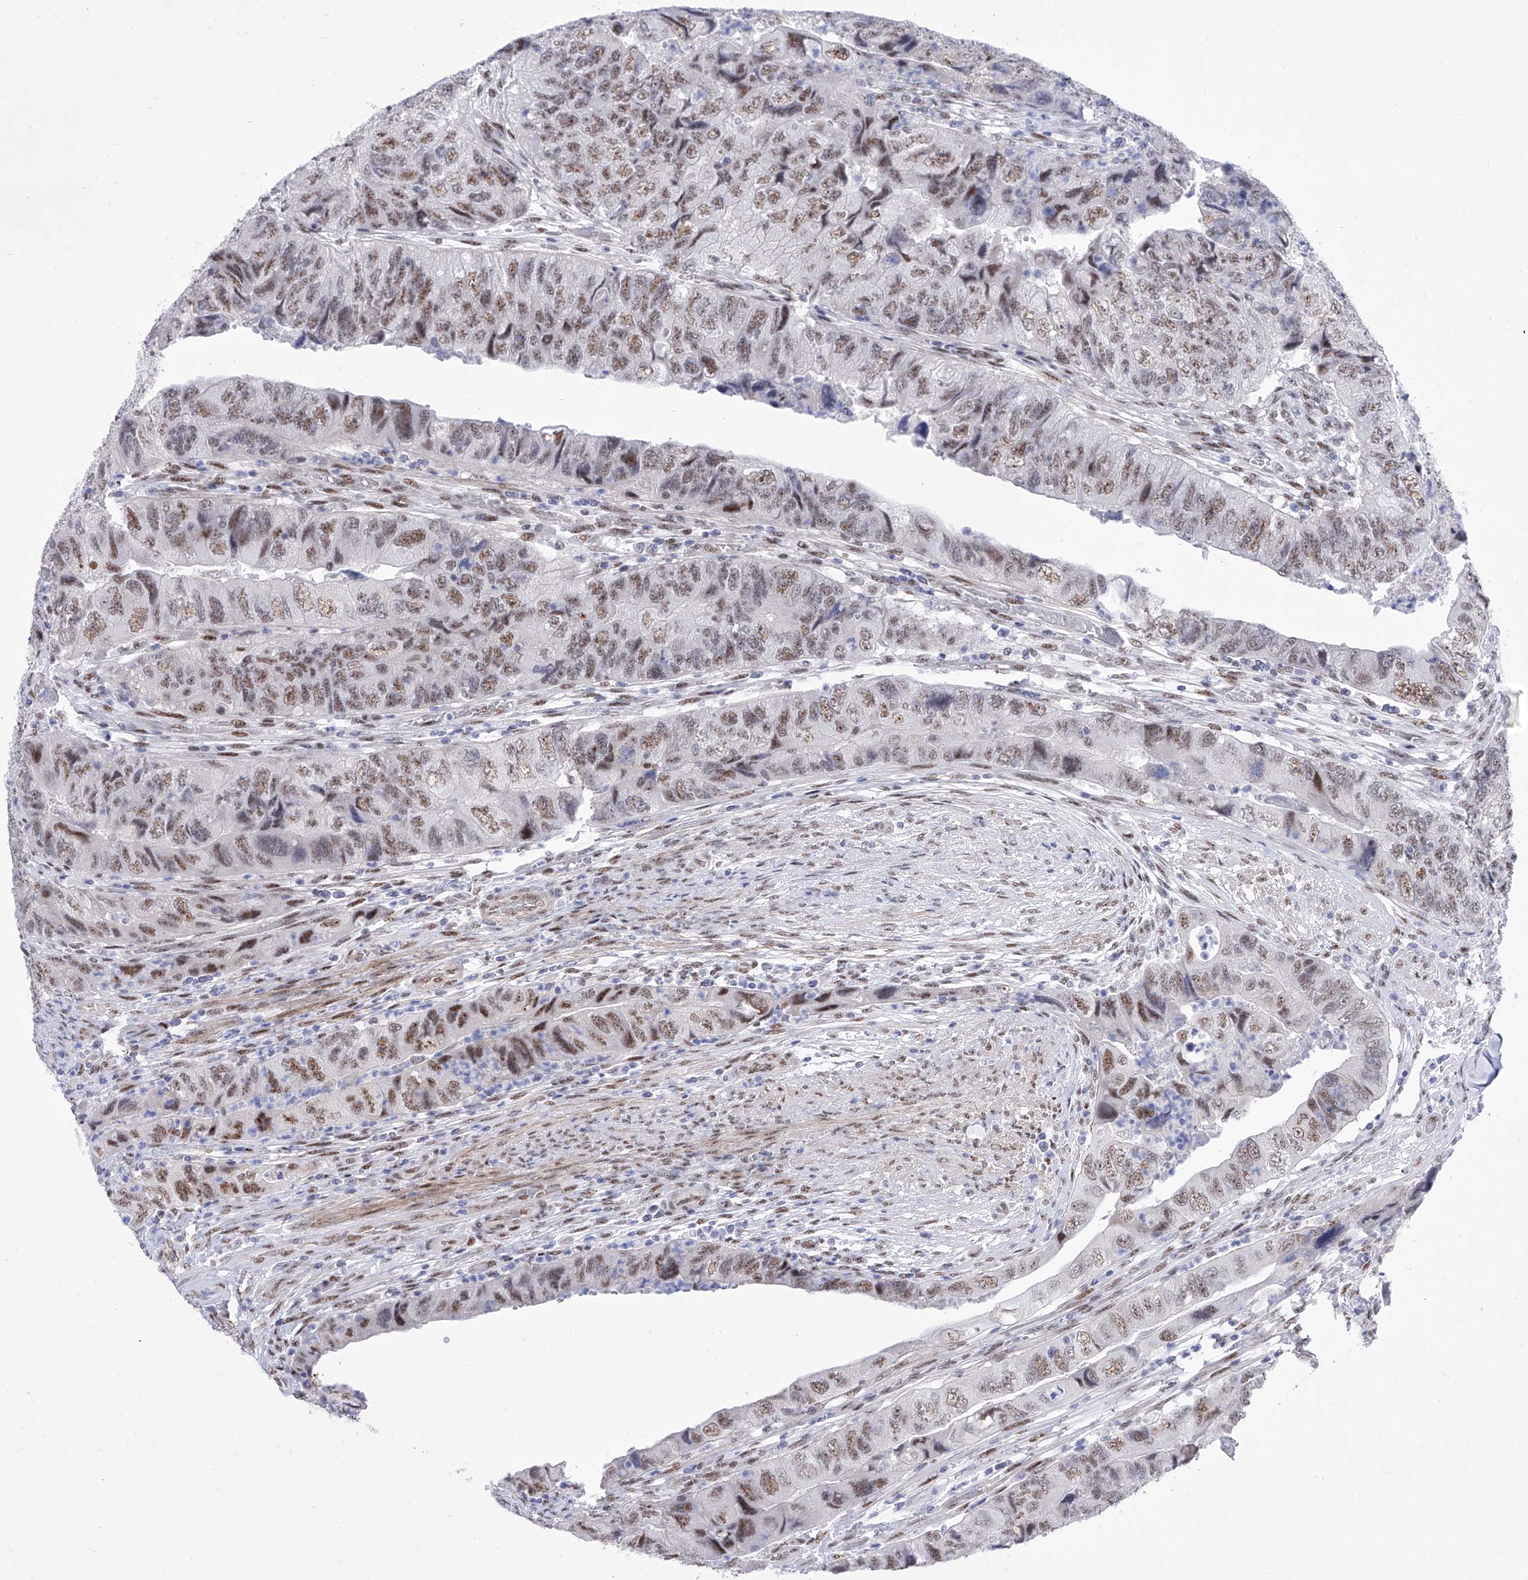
{"staining": {"intensity": "moderate", "quantity": ">75%", "location": "nuclear"}, "tissue": "colorectal cancer", "cell_type": "Tumor cells", "image_type": "cancer", "snomed": [{"axis": "morphology", "description": "Adenocarcinoma, NOS"}, {"axis": "topography", "description": "Rectum"}], "caption": "Tumor cells show medium levels of moderate nuclear staining in approximately >75% of cells in colorectal adenocarcinoma.", "gene": "ATN1", "patient": {"sex": "male", "age": 63}}